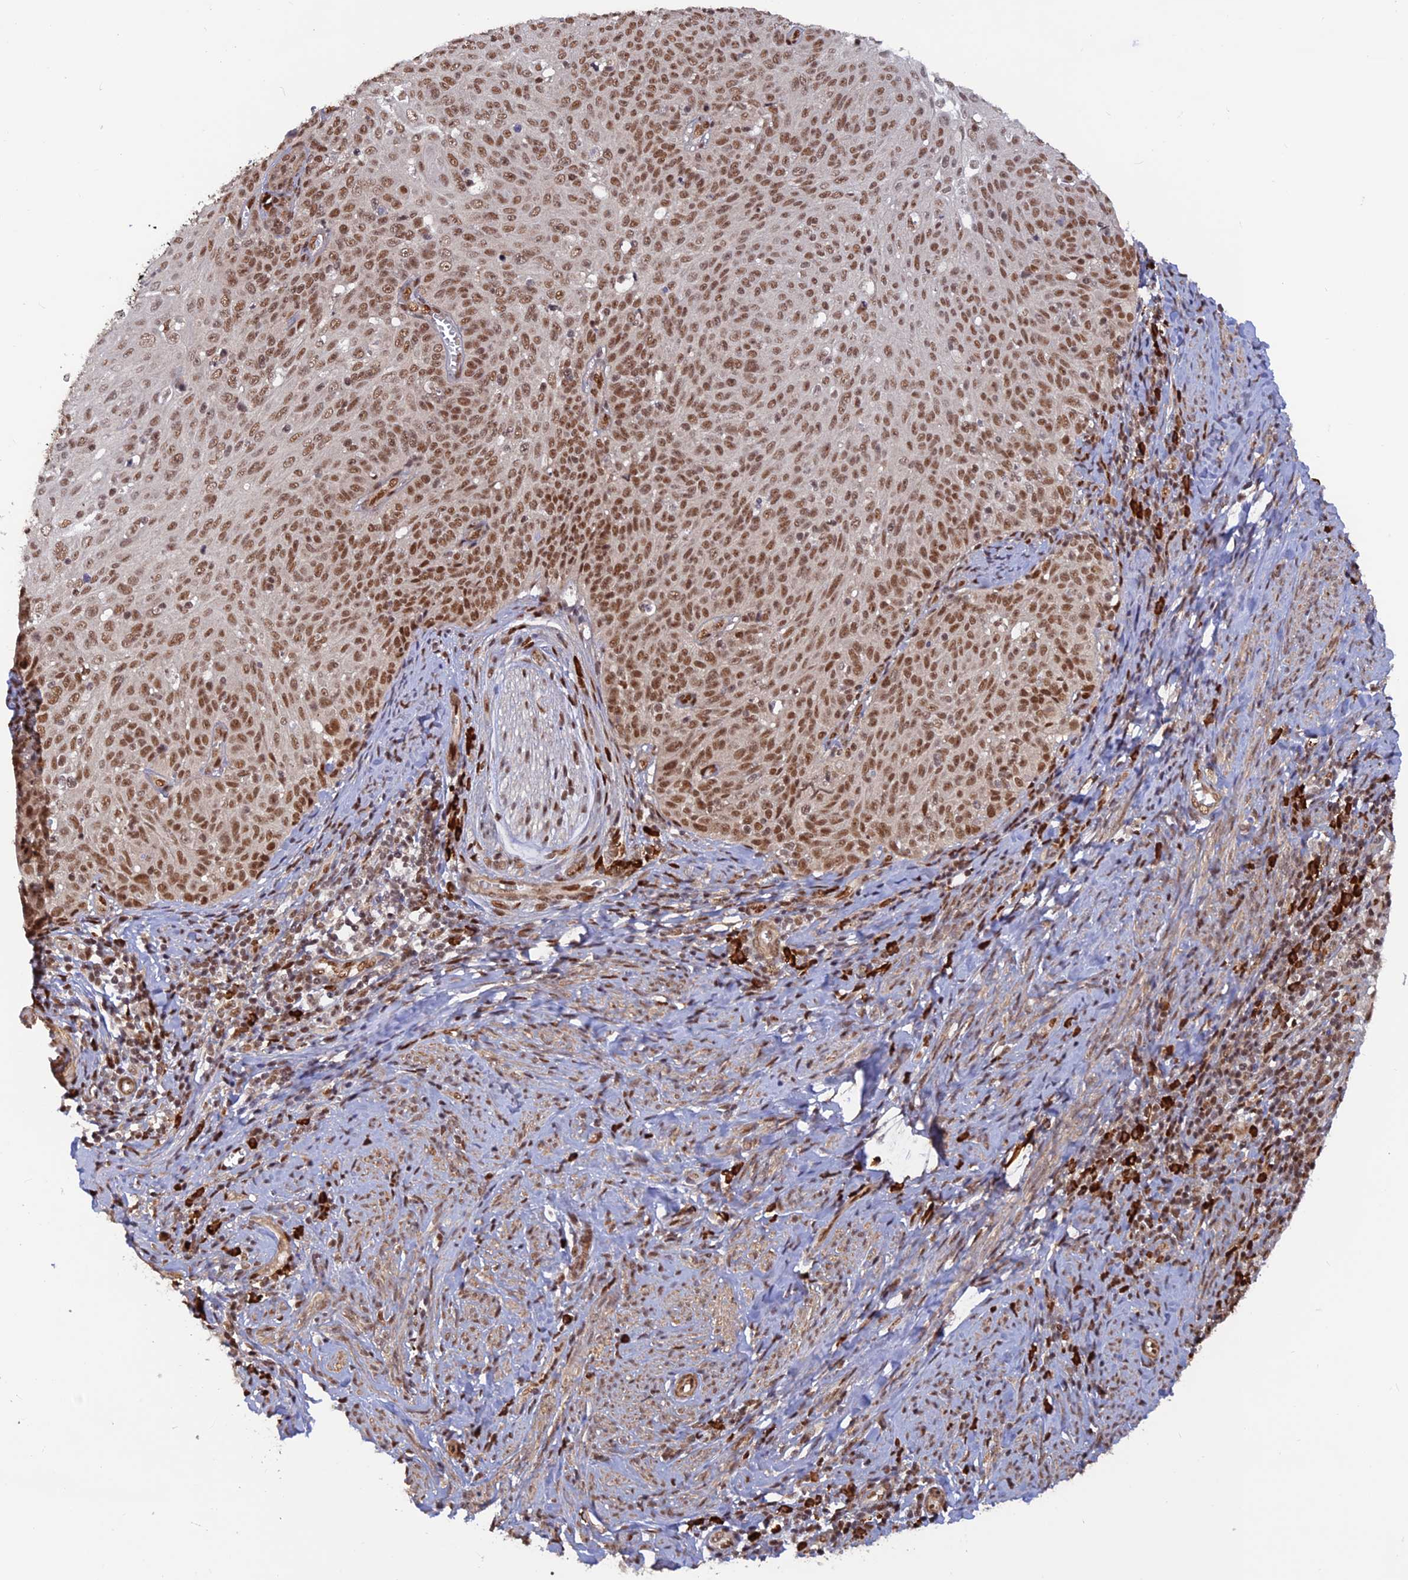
{"staining": {"intensity": "moderate", "quantity": ">75%", "location": "nuclear"}, "tissue": "cervical cancer", "cell_type": "Tumor cells", "image_type": "cancer", "snomed": [{"axis": "morphology", "description": "Squamous cell carcinoma, NOS"}, {"axis": "topography", "description": "Cervix"}], "caption": "Cervical squamous cell carcinoma stained for a protein shows moderate nuclear positivity in tumor cells.", "gene": "ZNF565", "patient": {"sex": "female", "age": 70}}